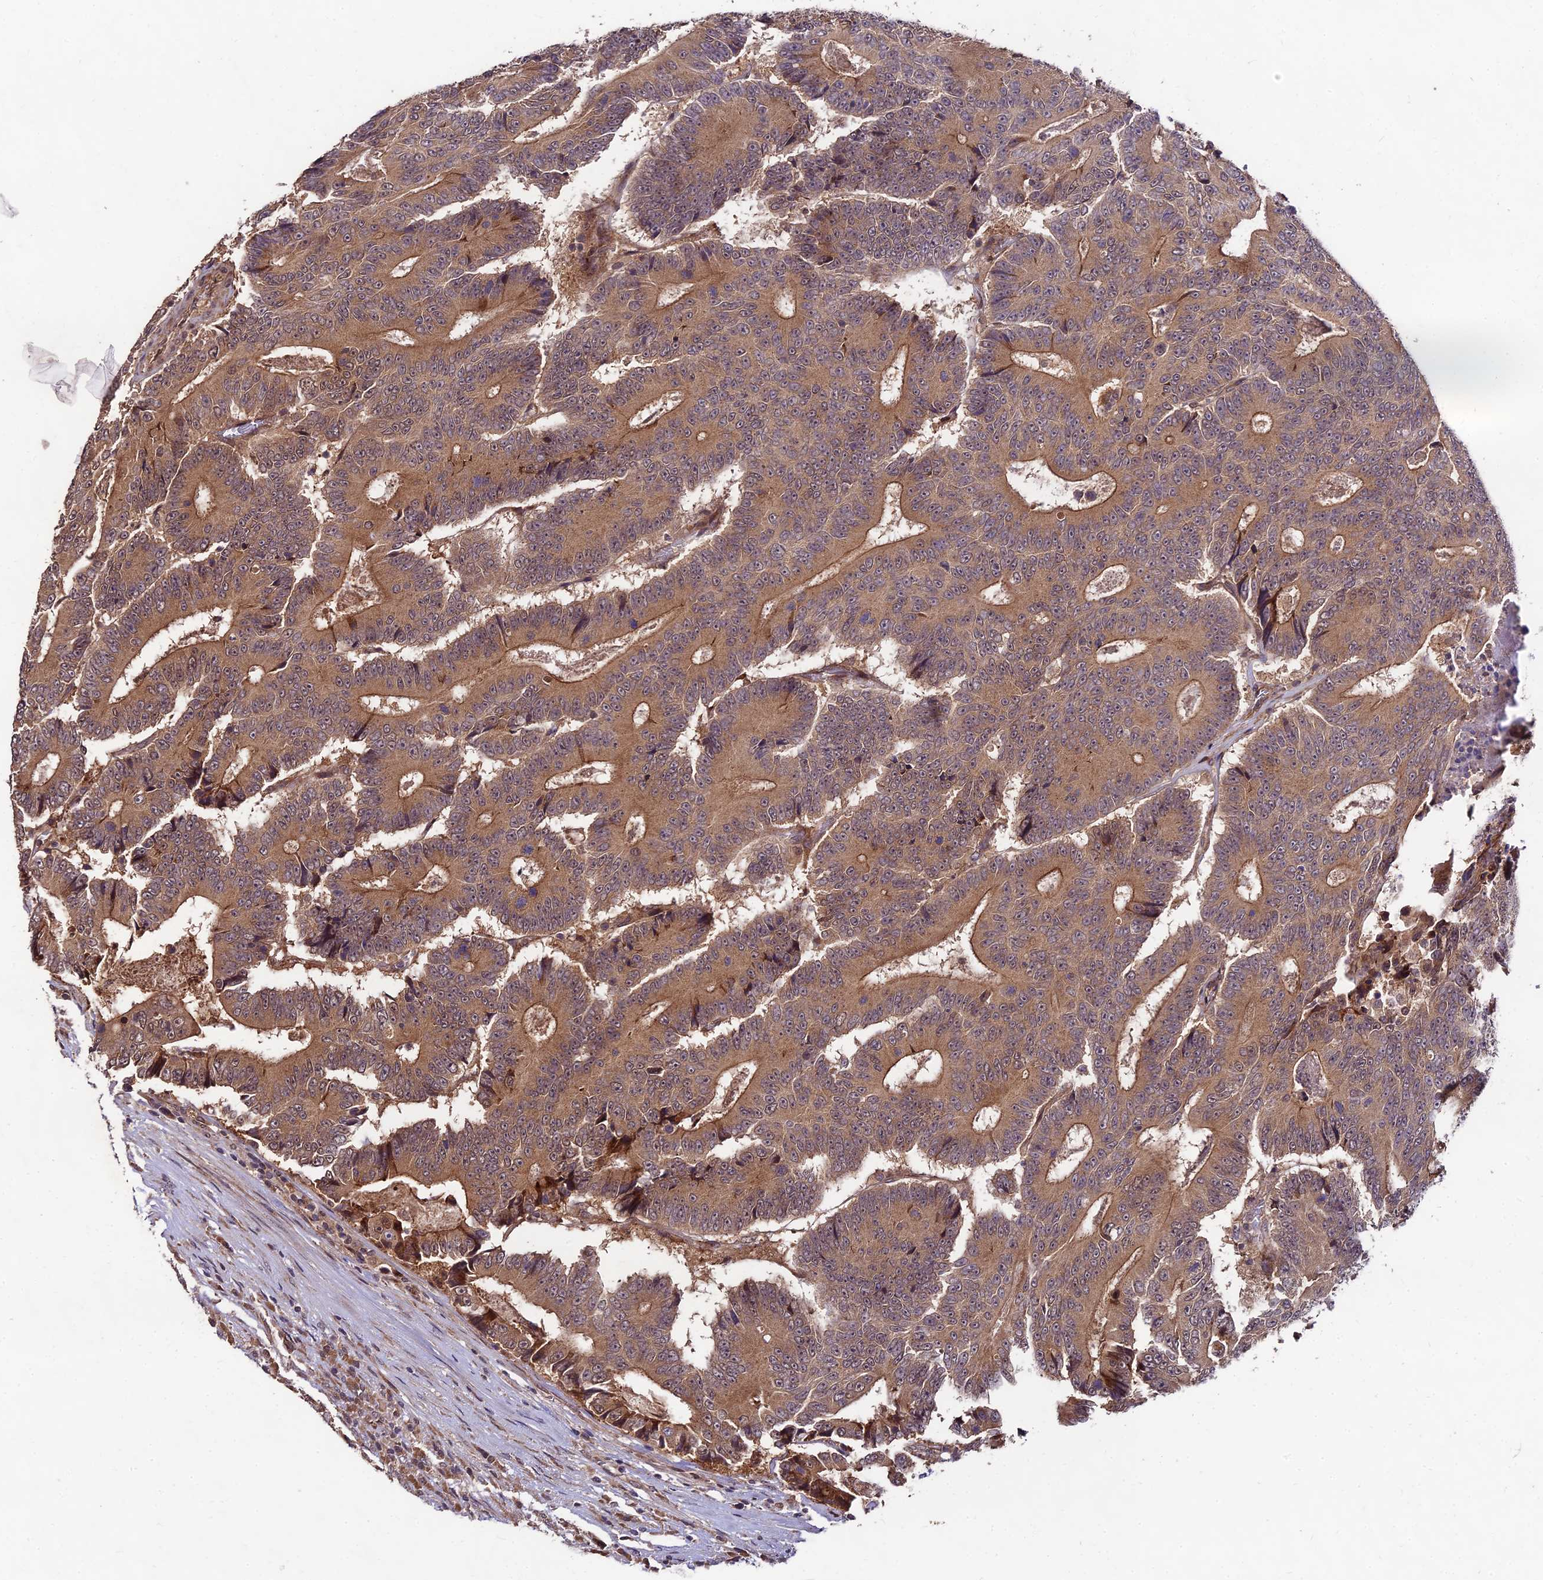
{"staining": {"intensity": "moderate", "quantity": ">75%", "location": "cytoplasmic/membranous"}, "tissue": "colorectal cancer", "cell_type": "Tumor cells", "image_type": "cancer", "snomed": [{"axis": "morphology", "description": "Adenocarcinoma, NOS"}, {"axis": "topography", "description": "Colon"}], "caption": "Protein positivity by immunohistochemistry (IHC) displays moderate cytoplasmic/membranous positivity in about >75% of tumor cells in colorectal cancer.", "gene": "MKKS", "patient": {"sex": "male", "age": 83}}